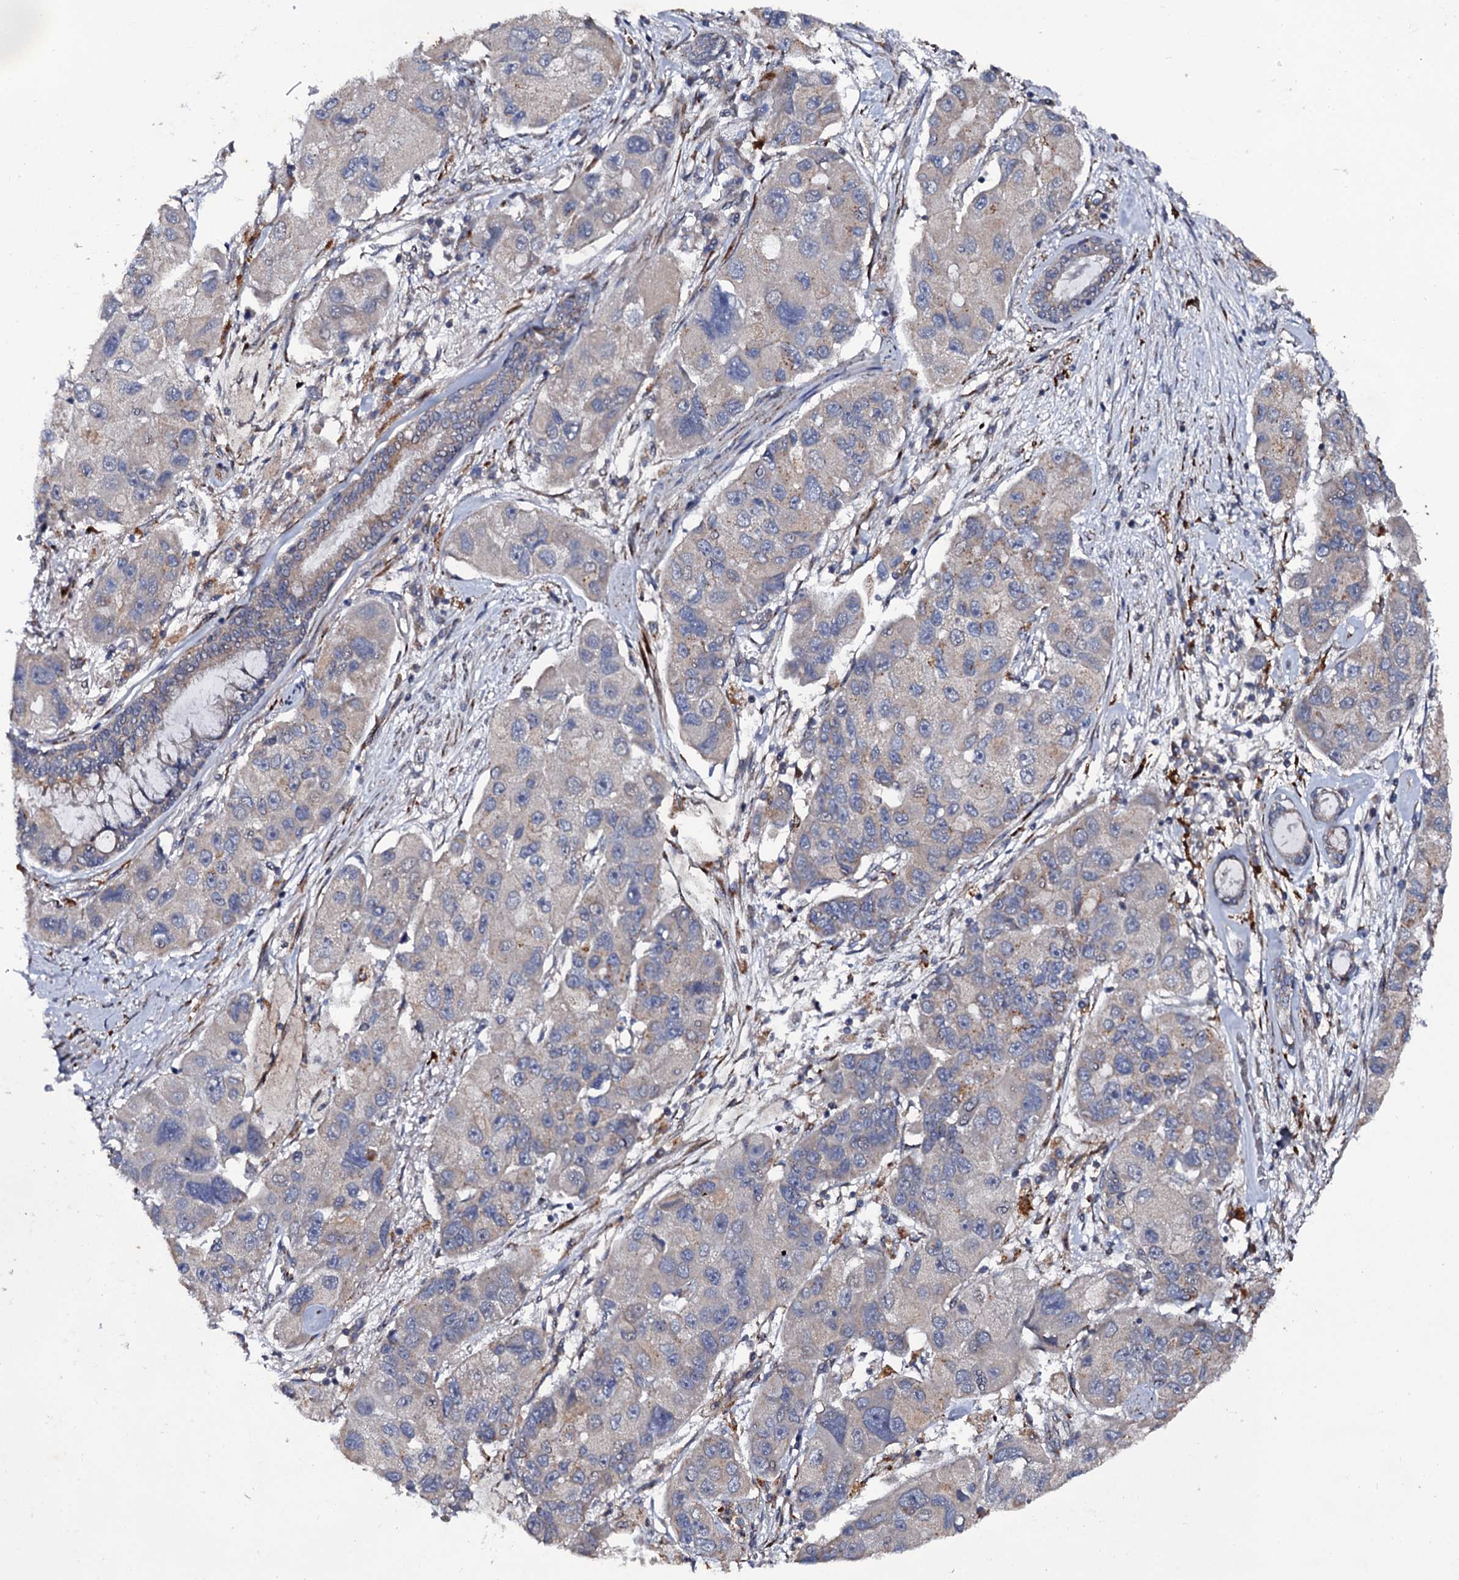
{"staining": {"intensity": "weak", "quantity": "<25%", "location": "cytoplasmic/membranous"}, "tissue": "lung cancer", "cell_type": "Tumor cells", "image_type": "cancer", "snomed": [{"axis": "morphology", "description": "Adenocarcinoma, NOS"}, {"axis": "topography", "description": "Lung"}], "caption": "Histopathology image shows no protein positivity in tumor cells of lung cancer (adenocarcinoma) tissue. (Immunohistochemistry, brightfield microscopy, high magnification).", "gene": "LRRC28", "patient": {"sex": "female", "age": 54}}